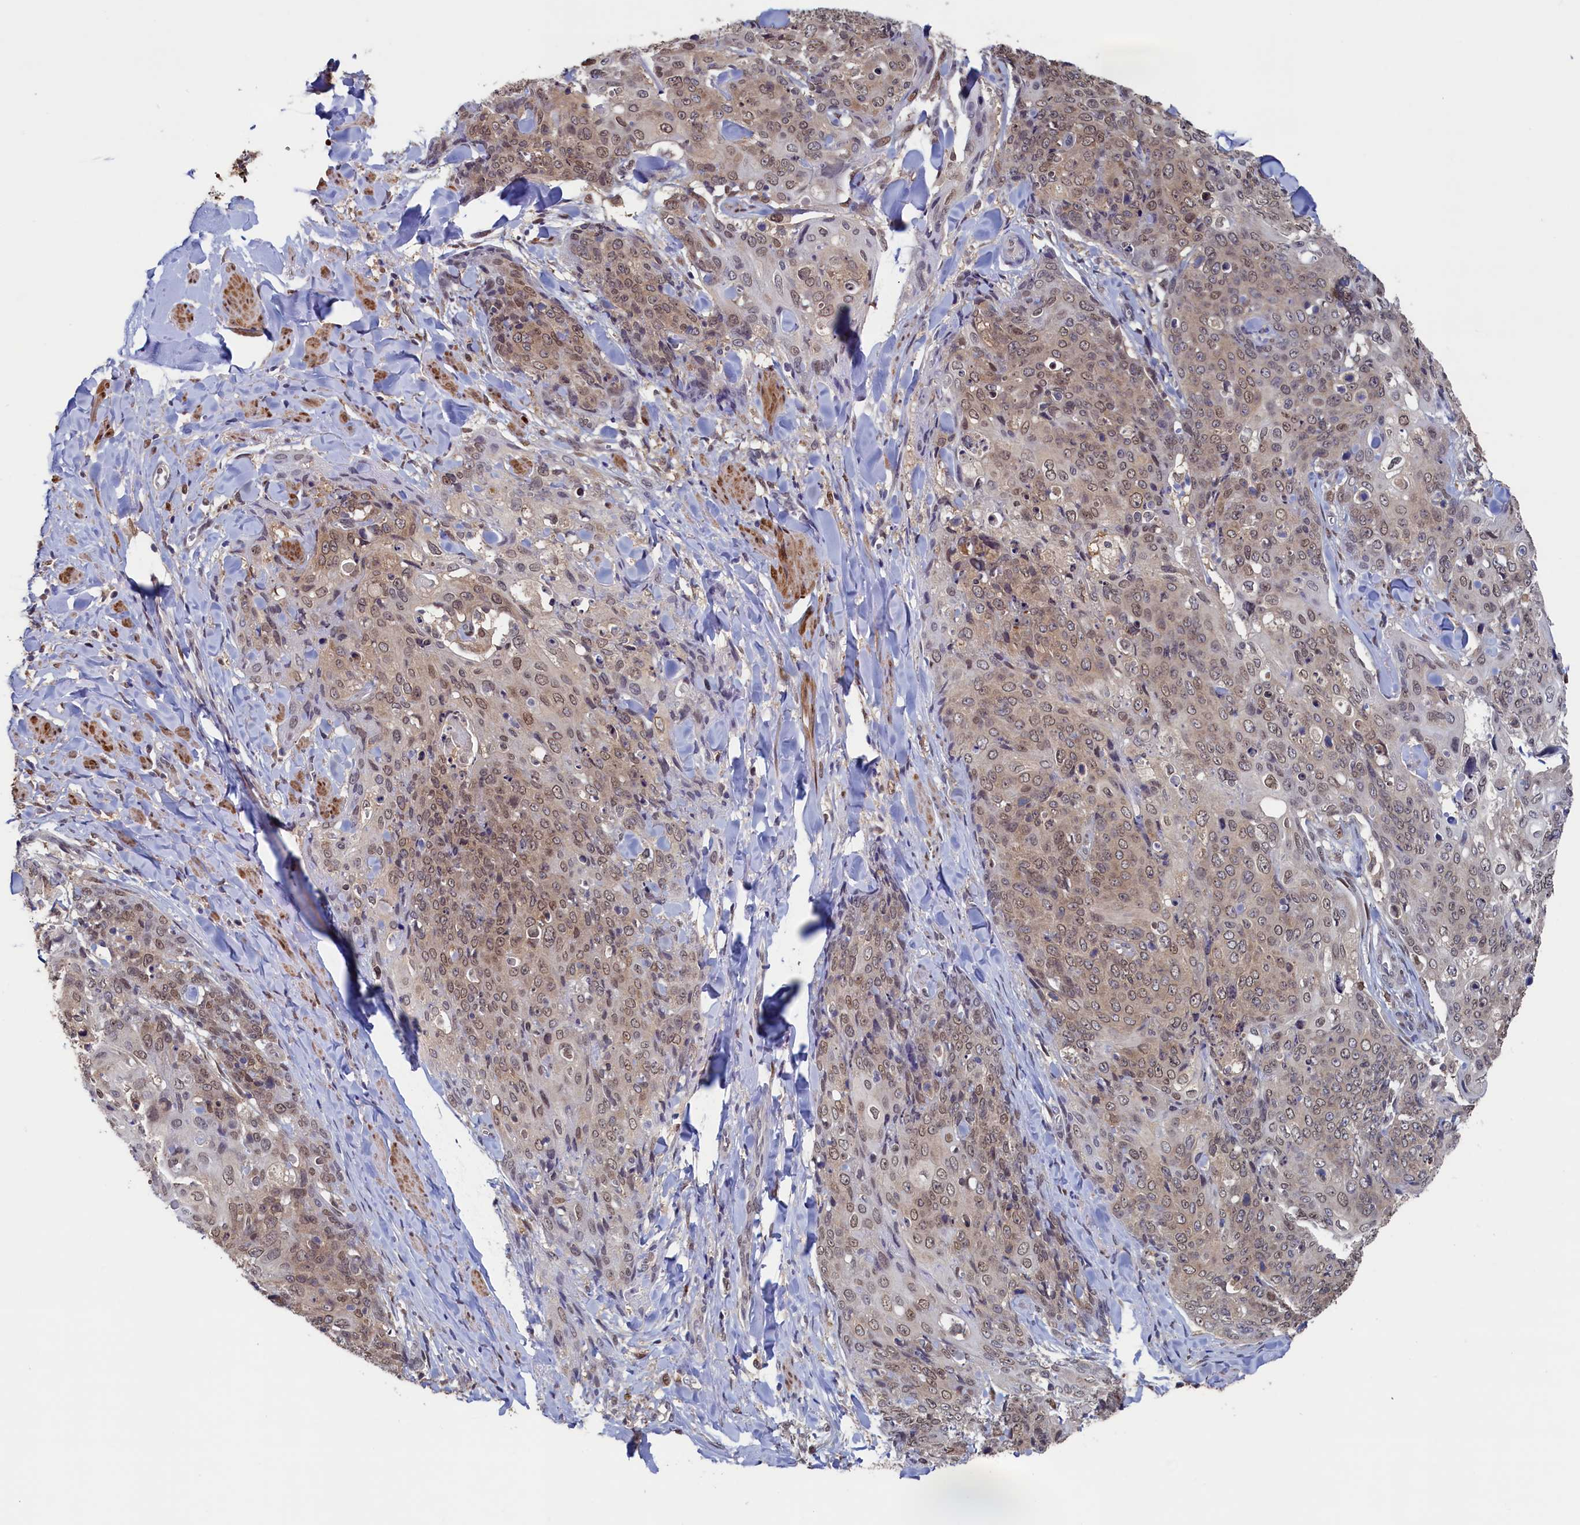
{"staining": {"intensity": "weak", "quantity": ">75%", "location": "cytoplasmic/membranous,nuclear"}, "tissue": "skin cancer", "cell_type": "Tumor cells", "image_type": "cancer", "snomed": [{"axis": "morphology", "description": "Squamous cell carcinoma, NOS"}, {"axis": "topography", "description": "Skin"}, {"axis": "topography", "description": "Vulva"}], "caption": "Approximately >75% of tumor cells in skin squamous cell carcinoma display weak cytoplasmic/membranous and nuclear protein positivity as visualized by brown immunohistochemical staining.", "gene": "AHCY", "patient": {"sex": "female", "age": 85}}